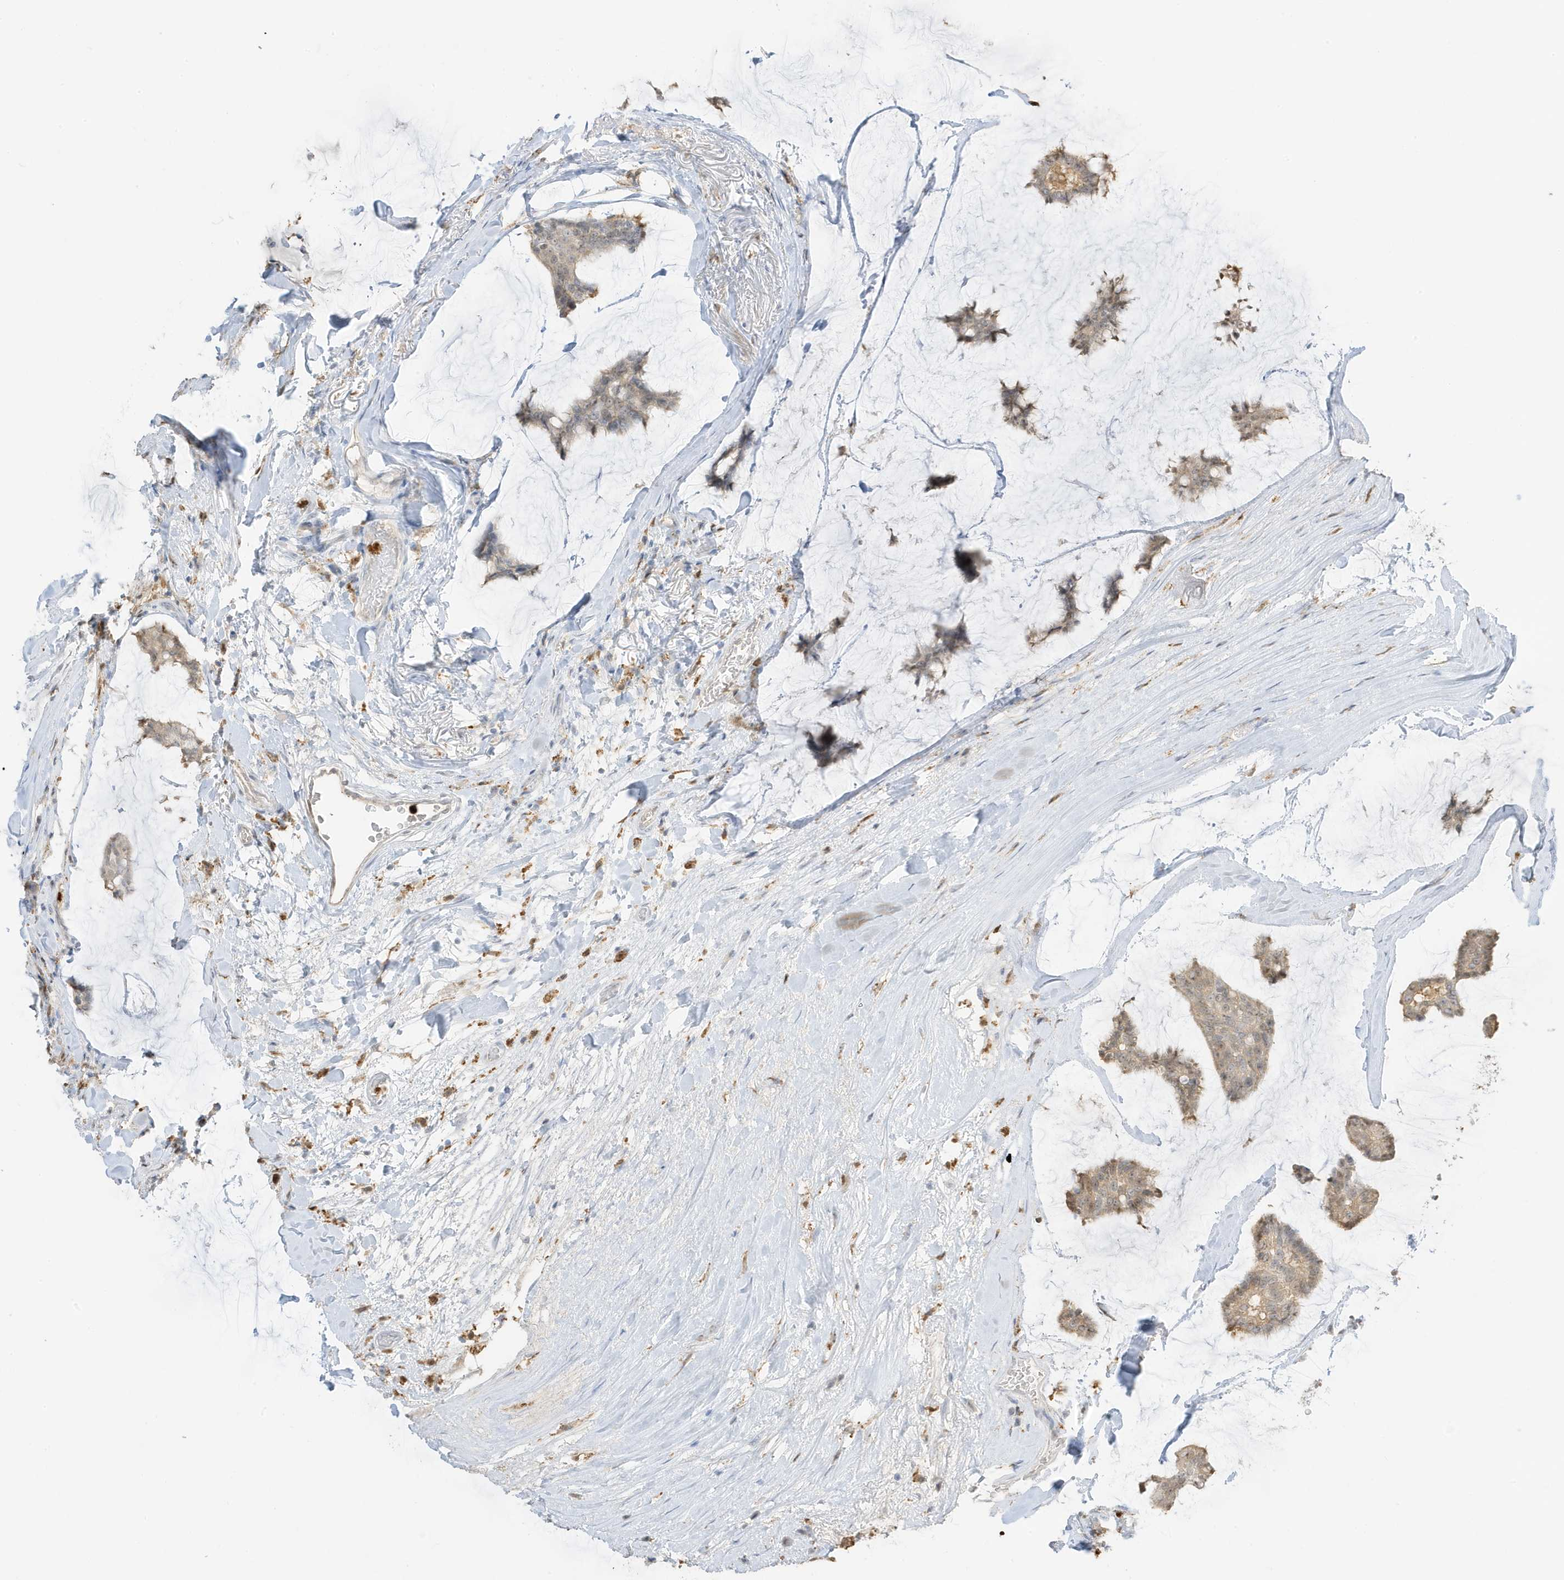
{"staining": {"intensity": "weak", "quantity": "<25%", "location": "cytoplasmic/membranous,nuclear"}, "tissue": "breast cancer", "cell_type": "Tumor cells", "image_type": "cancer", "snomed": [{"axis": "morphology", "description": "Duct carcinoma"}, {"axis": "topography", "description": "Breast"}], "caption": "DAB immunohistochemical staining of human breast intraductal carcinoma reveals no significant expression in tumor cells.", "gene": "GCA", "patient": {"sex": "female", "age": 93}}